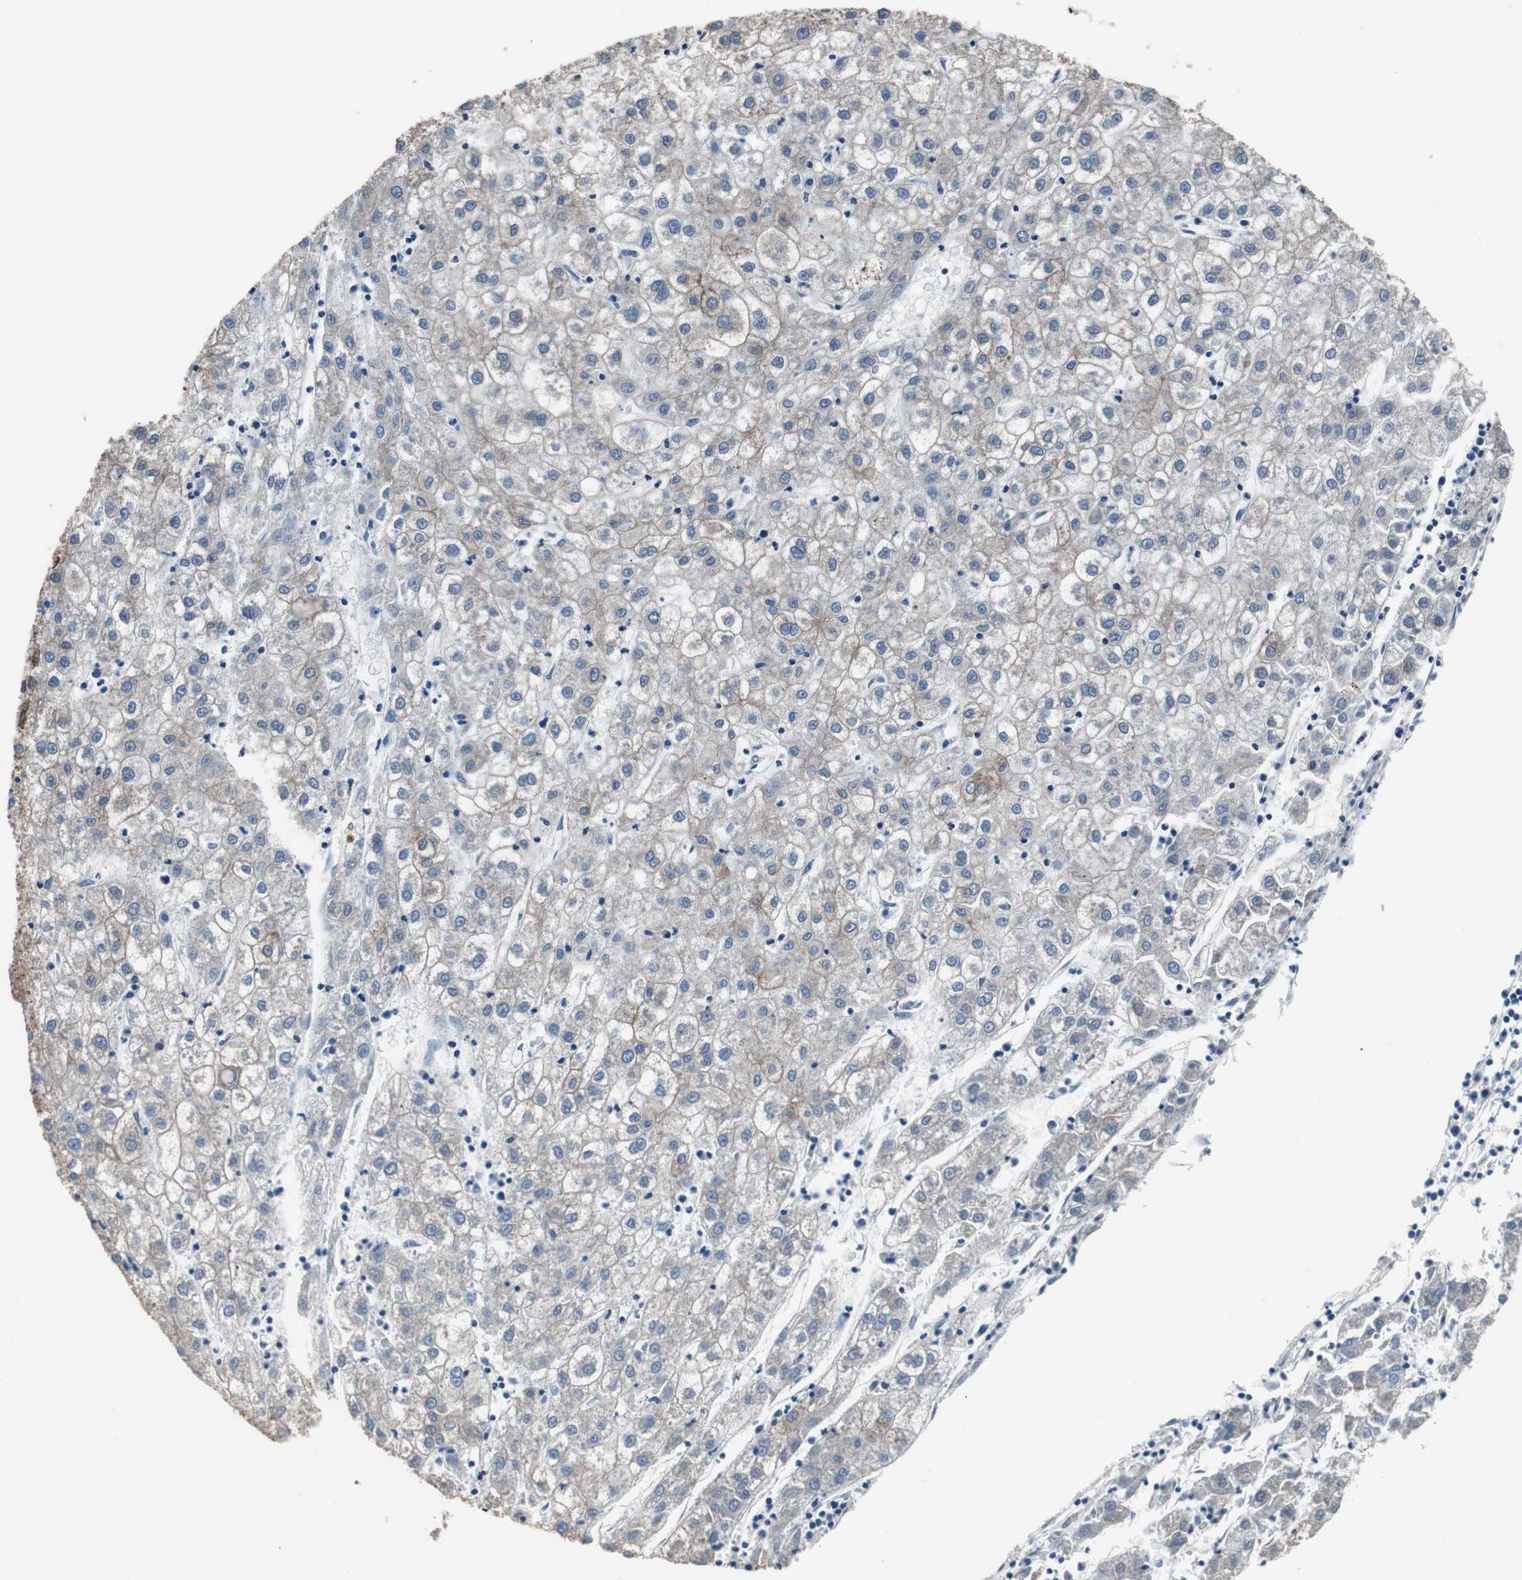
{"staining": {"intensity": "weak", "quantity": "25%-75%", "location": "cytoplasmic/membranous"}, "tissue": "liver cancer", "cell_type": "Tumor cells", "image_type": "cancer", "snomed": [{"axis": "morphology", "description": "Carcinoma, Hepatocellular, NOS"}, {"axis": "topography", "description": "Liver"}], "caption": "The histopathology image reveals immunohistochemical staining of liver hepatocellular carcinoma. There is weak cytoplasmic/membranous positivity is identified in about 25%-75% of tumor cells. The protein of interest is stained brown, and the nuclei are stained in blue (DAB (3,3'-diaminobenzidine) IHC with brightfield microscopy, high magnification).", "gene": "USP10", "patient": {"sex": "male", "age": 72}}